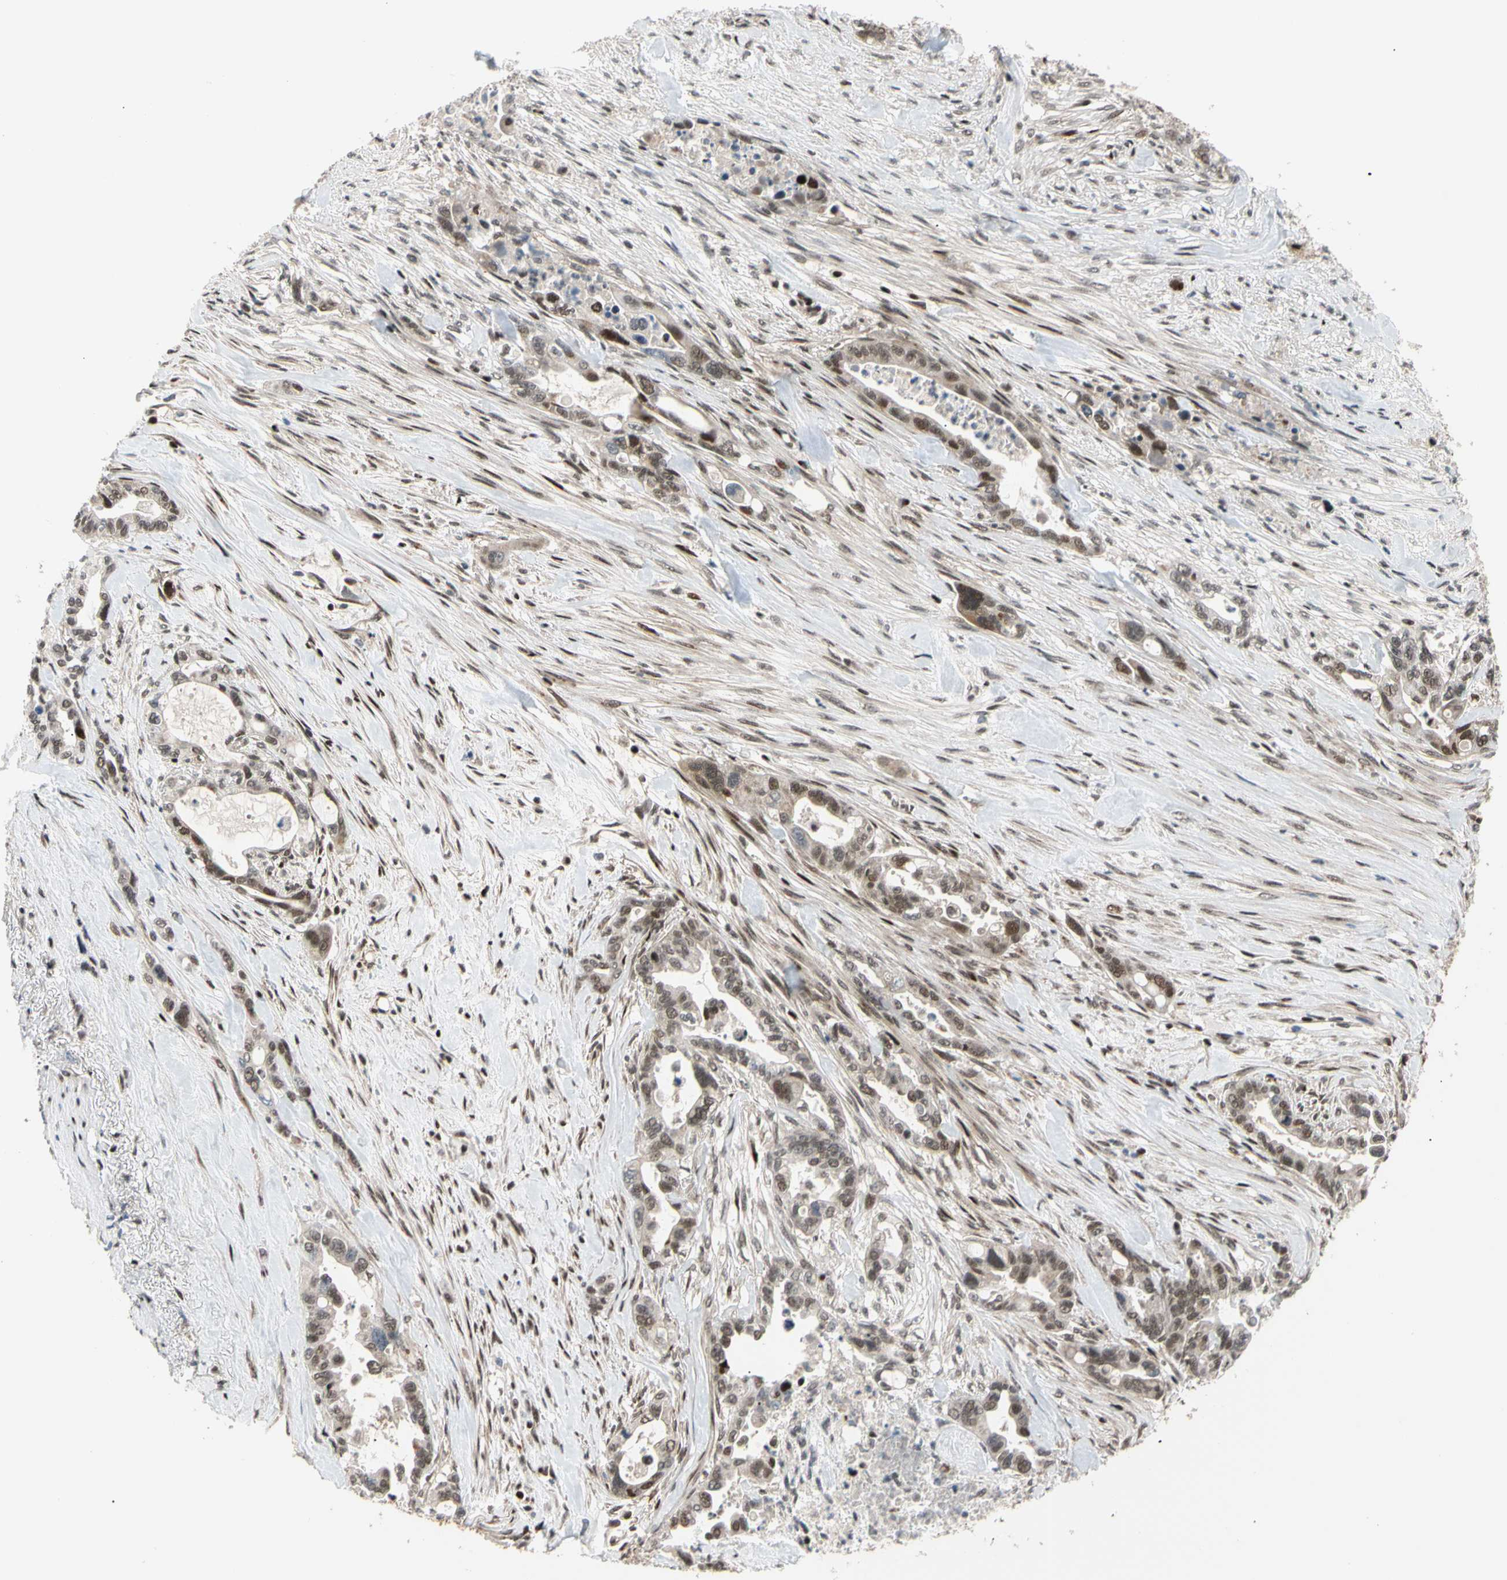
{"staining": {"intensity": "moderate", "quantity": "25%-75%", "location": "cytoplasmic/membranous,nuclear"}, "tissue": "pancreatic cancer", "cell_type": "Tumor cells", "image_type": "cancer", "snomed": [{"axis": "morphology", "description": "Adenocarcinoma, NOS"}, {"axis": "topography", "description": "Pancreas"}], "caption": "This is a micrograph of immunohistochemistry (IHC) staining of adenocarcinoma (pancreatic), which shows moderate expression in the cytoplasmic/membranous and nuclear of tumor cells.", "gene": "E2F1", "patient": {"sex": "male", "age": 70}}